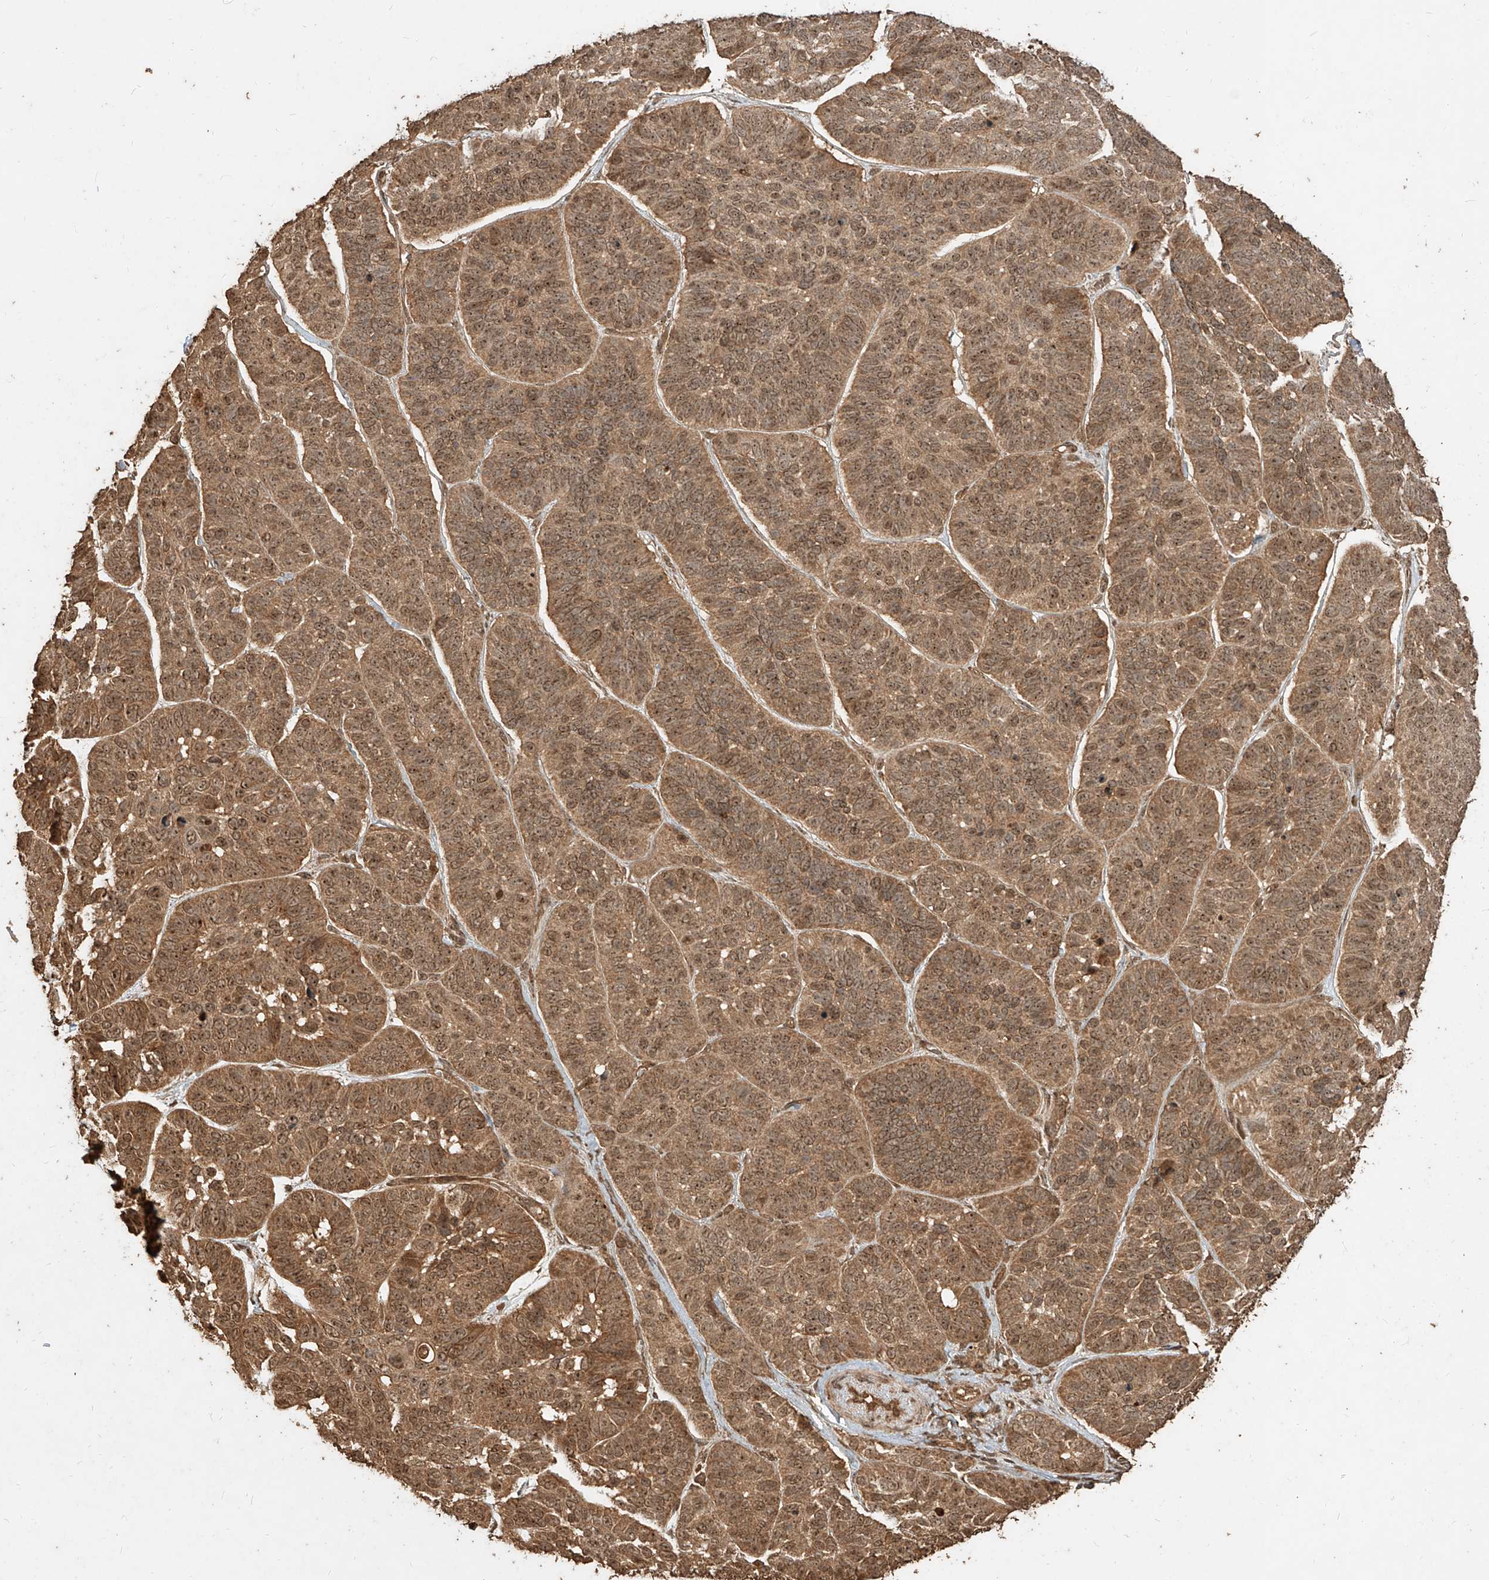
{"staining": {"intensity": "moderate", "quantity": ">75%", "location": "cytoplasmic/membranous,nuclear"}, "tissue": "skin cancer", "cell_type": "Tumor cells", "image_type": "cancer", "snomed": [{"axis": "morphology", "description": "Basal cell carcinoma"}, {"axis": "topography", "description": "Skin"}], "caption": "Moderate cytoplasmic/membranous and nuclear staining is identified in about >75% of tumor cells in skin cancer.", "gene": "ZNF660", "patient": {"sex": "male", "age": 62}}